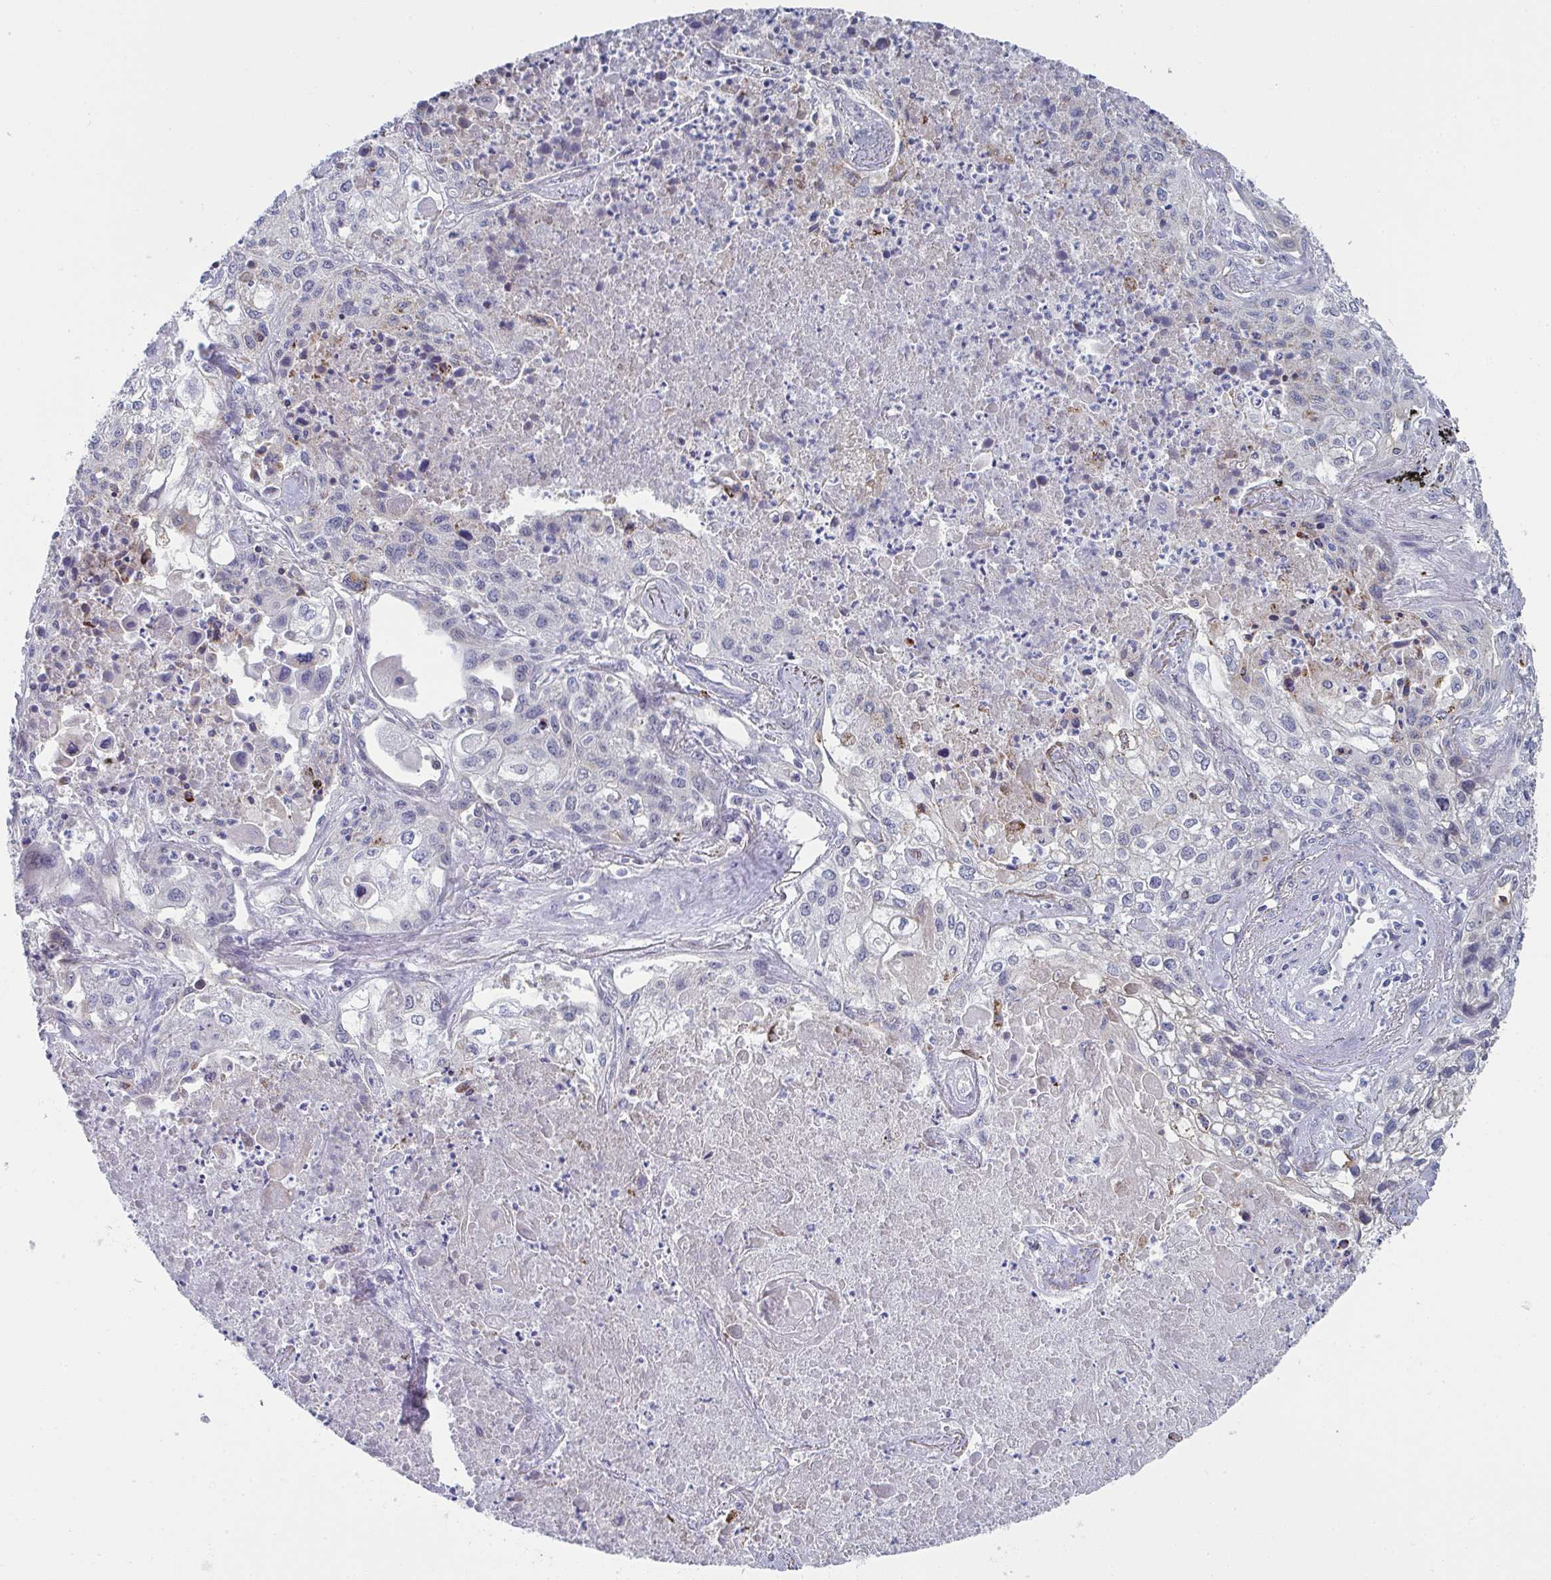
{"staining": {"intensity": "negative", "quantity": "none", "location": "none"}, "tissue": "lung cancer", "cell_type": "Tumor cells", "image_type": "cancer", "snomed": [{"axis": "morphology", "description": "Squamous cell carcinoma, NOS"}, {"axis": "topography", "description": "Lung"}], "caption": "Protein analysis of squamous cell carcinoma (lung) displays no significant staining in tumor cells. The staining is performed using DAB brown chromogen with nuclei counter-stained in using hematoxylin.", "gene": "VWDE", "patient": {"sex": "male", "age": 74}}